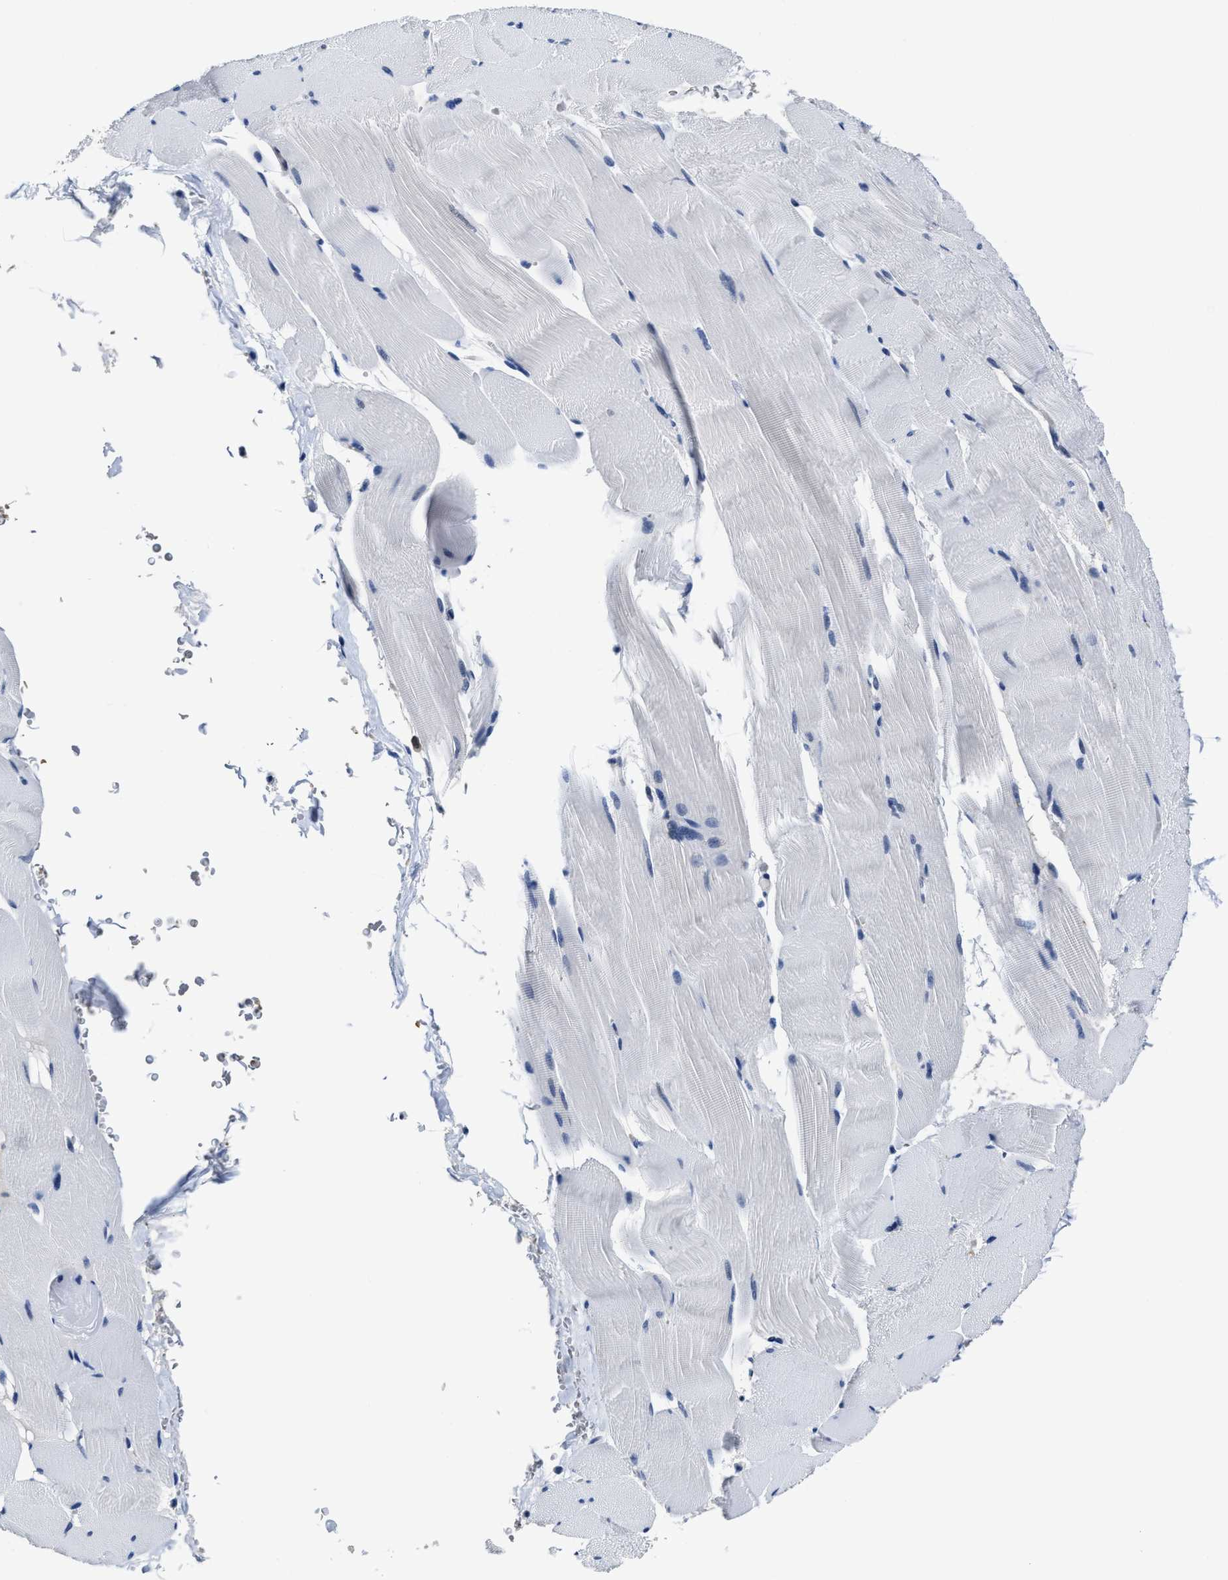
{"staining": {"intensity": "negative", "quantity": "none", "location": "none"}, "tissue": "skeletal muscle", "cell_type": "Myocytes", "image_type": "normal", "snomed": [{"axis": "morphology", "description": "Normal tissue, NOS"}, {"axis": "topography", "description": "Skeletal muscle"}], "caption": "This is an IHC image of benign skeletal muscle. There is no positivity in myocytes.", "gene": "GHITM", "patient": {"sex": "male", "age": 62}}